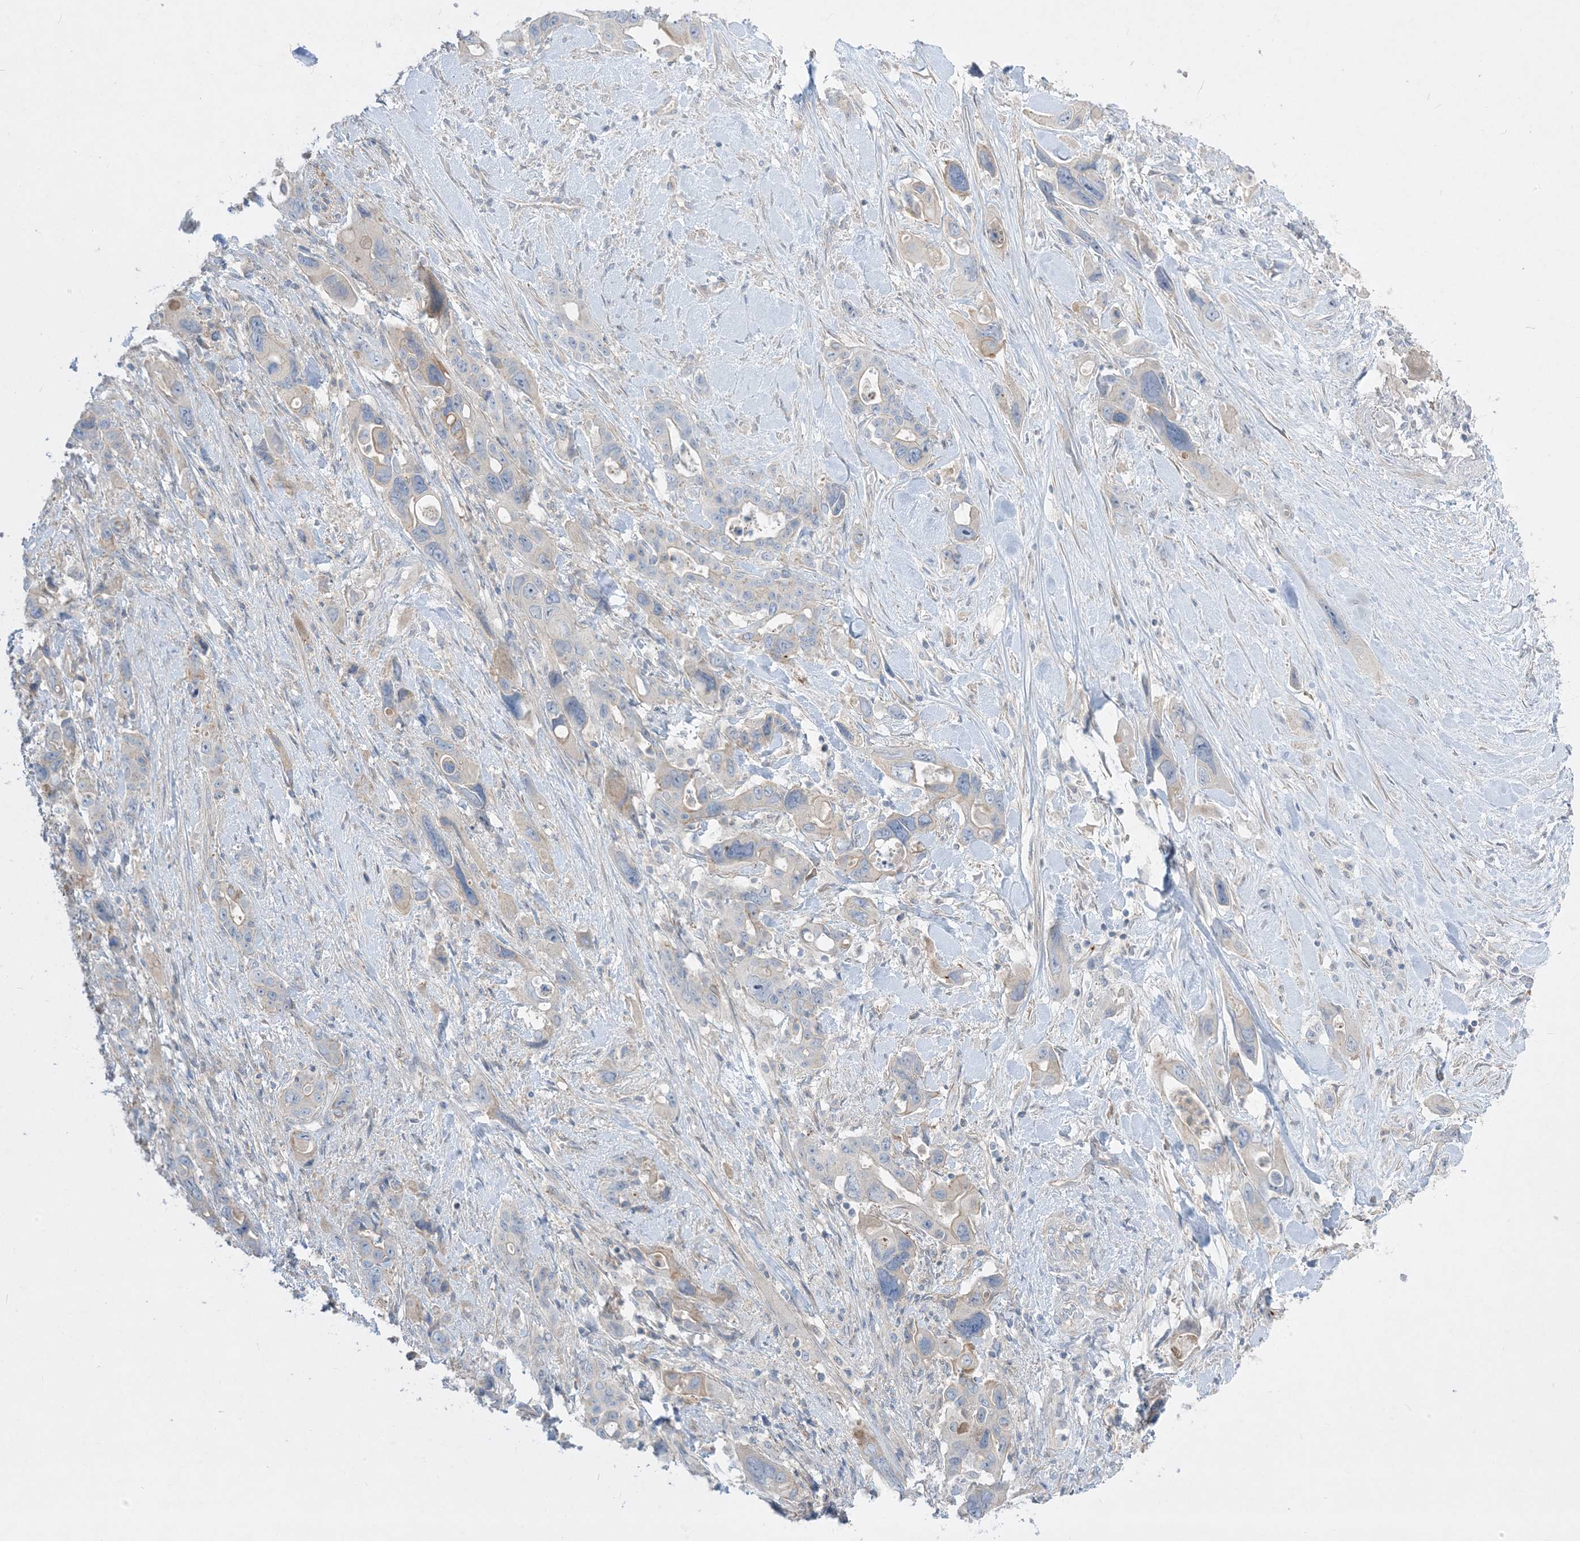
{"staining": {"intensity": "negative", "quantity": "none", "location": "none"}, "tissue": "pancreatic cancer", "cell_type": "Tumor cells", "image_type": "cancer", "snomed": [{"axis": "morphology", "description": "Adenocarcinoma, NOS"}, {"axis": "topography", "description": "Pancreas"}], "caption": "Immunohistochemical staining of pancreatic adenocarcinoma demonstrates no significant positivity in tumor cells.", "gene": "ARHGEF9", "patient": {"sex": "male", "age": 46}}